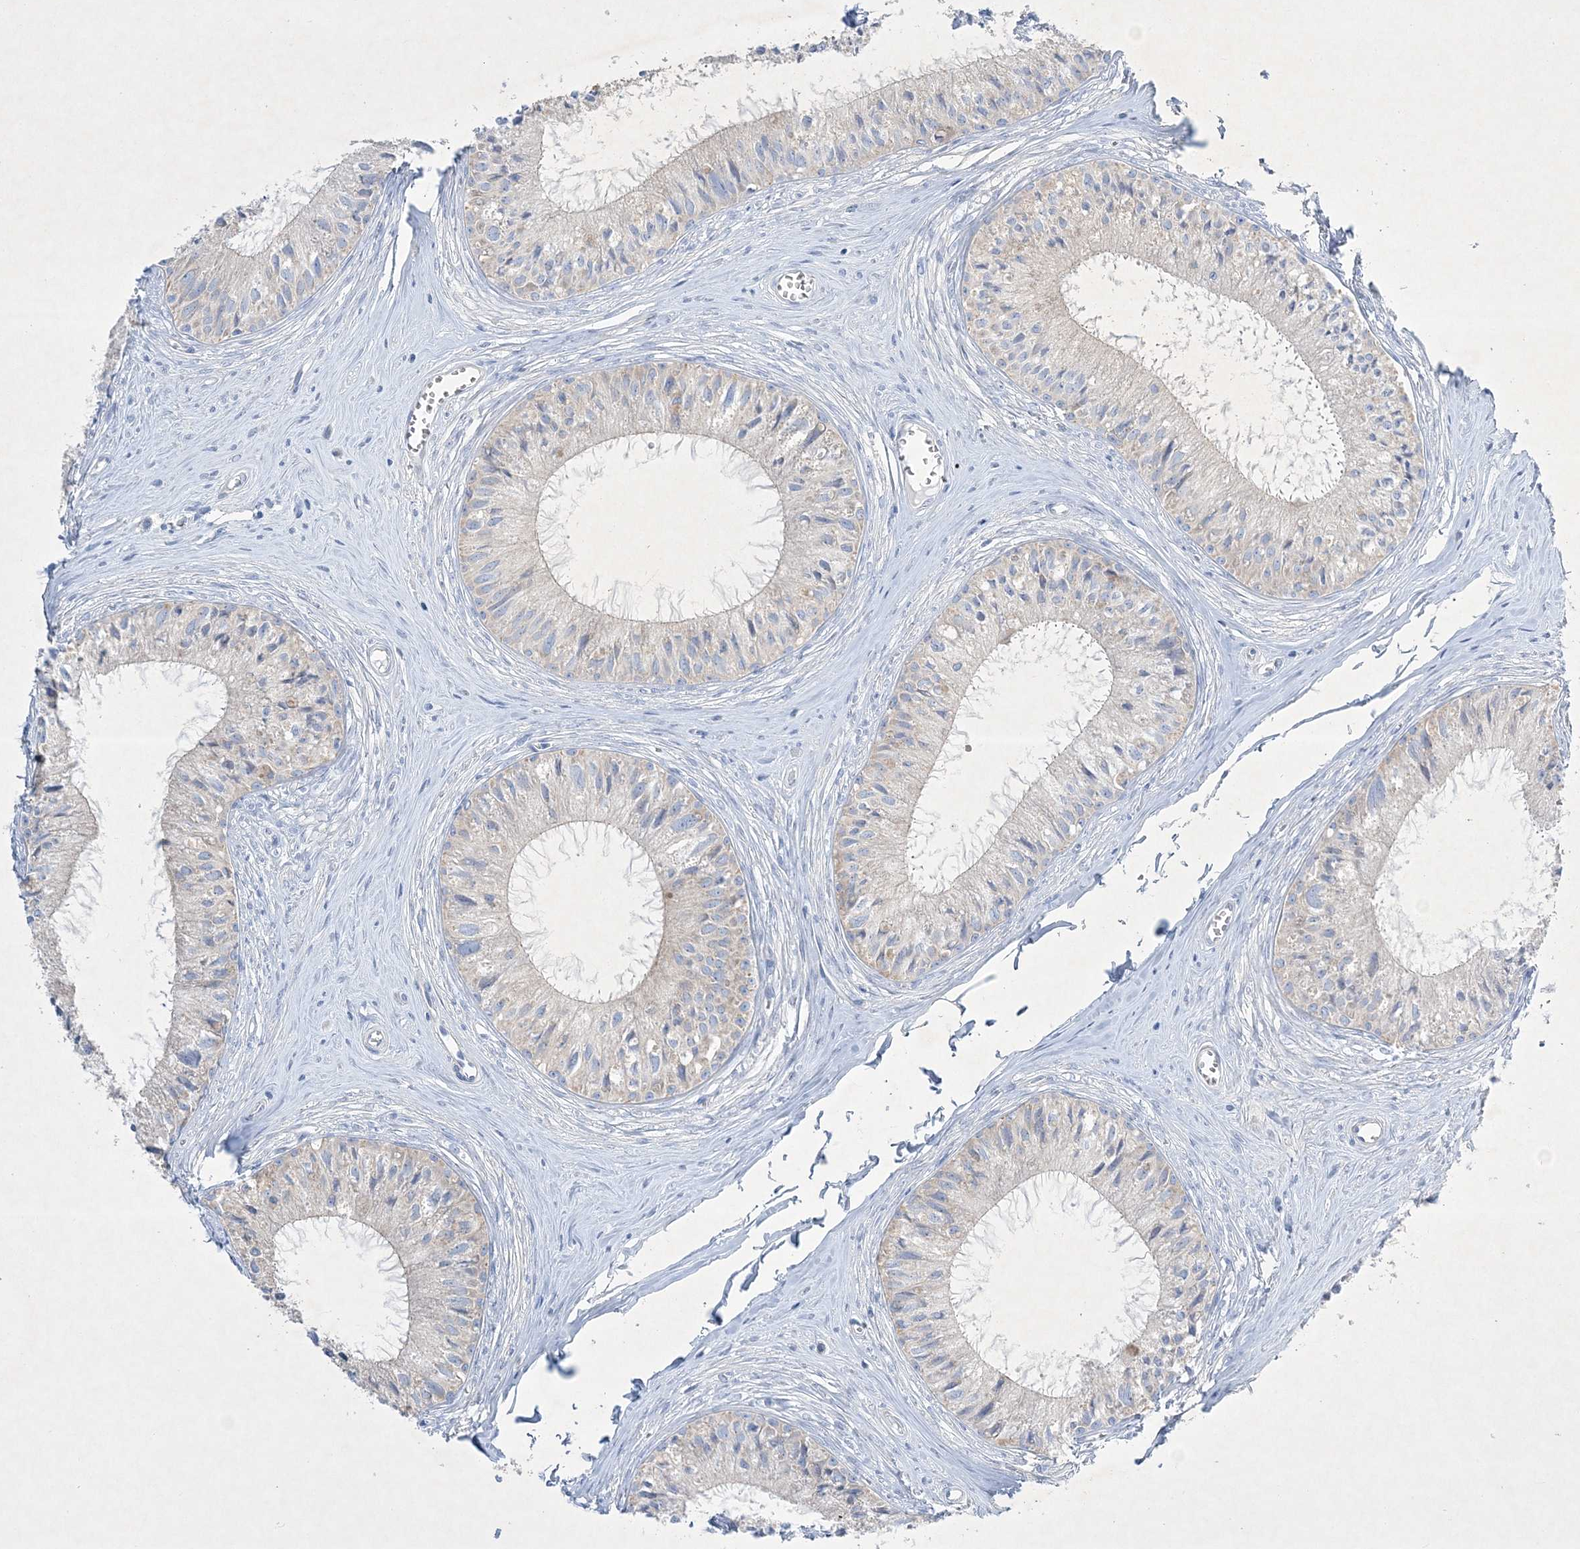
{"staining": {"intensity": "weak", "quantity": ">75%", "location": "cytoplasmic/membranous"}, "tissue": "epididymis", "cell_type": "Glandular cells", "image_type": "normal", "snomed": [{"axis": "morphology", "description": "Normal tissue, NOS"}, {"axis": "topography", "description": "Epididymis"}], "caption": "Immunohistochemical staining of normal epididymis exhibits weak cytoplasmic/membranous protein expression in about >75% of glandular cells.", "gene": "FARSB", "patient": {"sex": "male", "age": 36}}